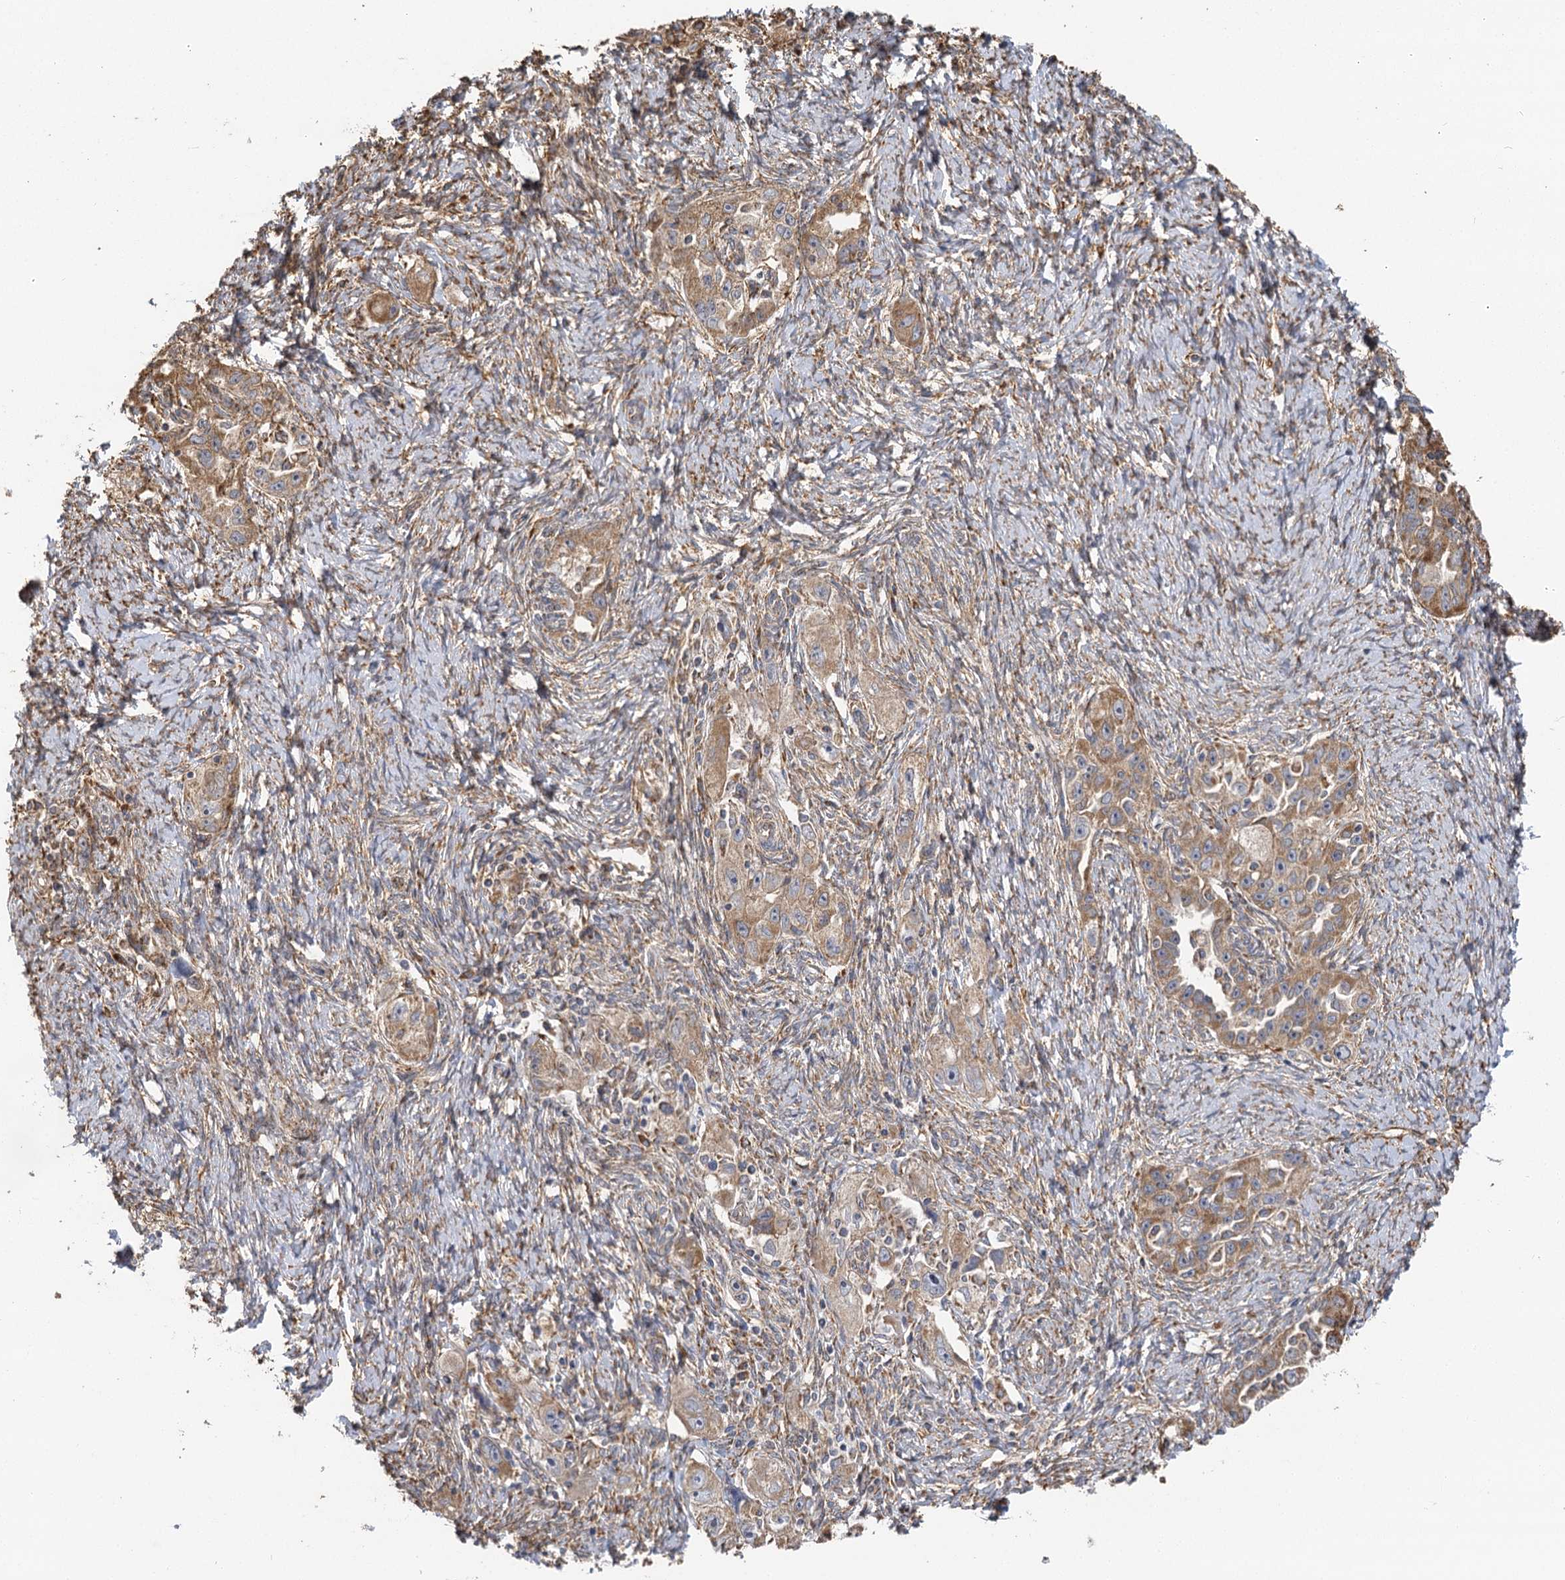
{"staining": {"intensity": "moderate", "quantity": ">75%", "location": "cytoplasmic/membranous"}, "tissue": "ovarian cancer", "cell_type": "Tumor cells", "image_type": "cancer", "snomed": [{"axis": "morphology", "description": "Carcinoma, NOS"}, {"axis": "morphology", "description": "Cystadenocarcinoma, serous, NOS"}, {"axis": "topography", "description": "Ovary"}], "caption": "Brown immunohistochemical staining in ovarian carcinoma displays moderate cytoplasmic/membranous staining in approximately >75% of tumor cells.", "gene": "IL11RA", "patient": {"sex": "female", "age": 69}}